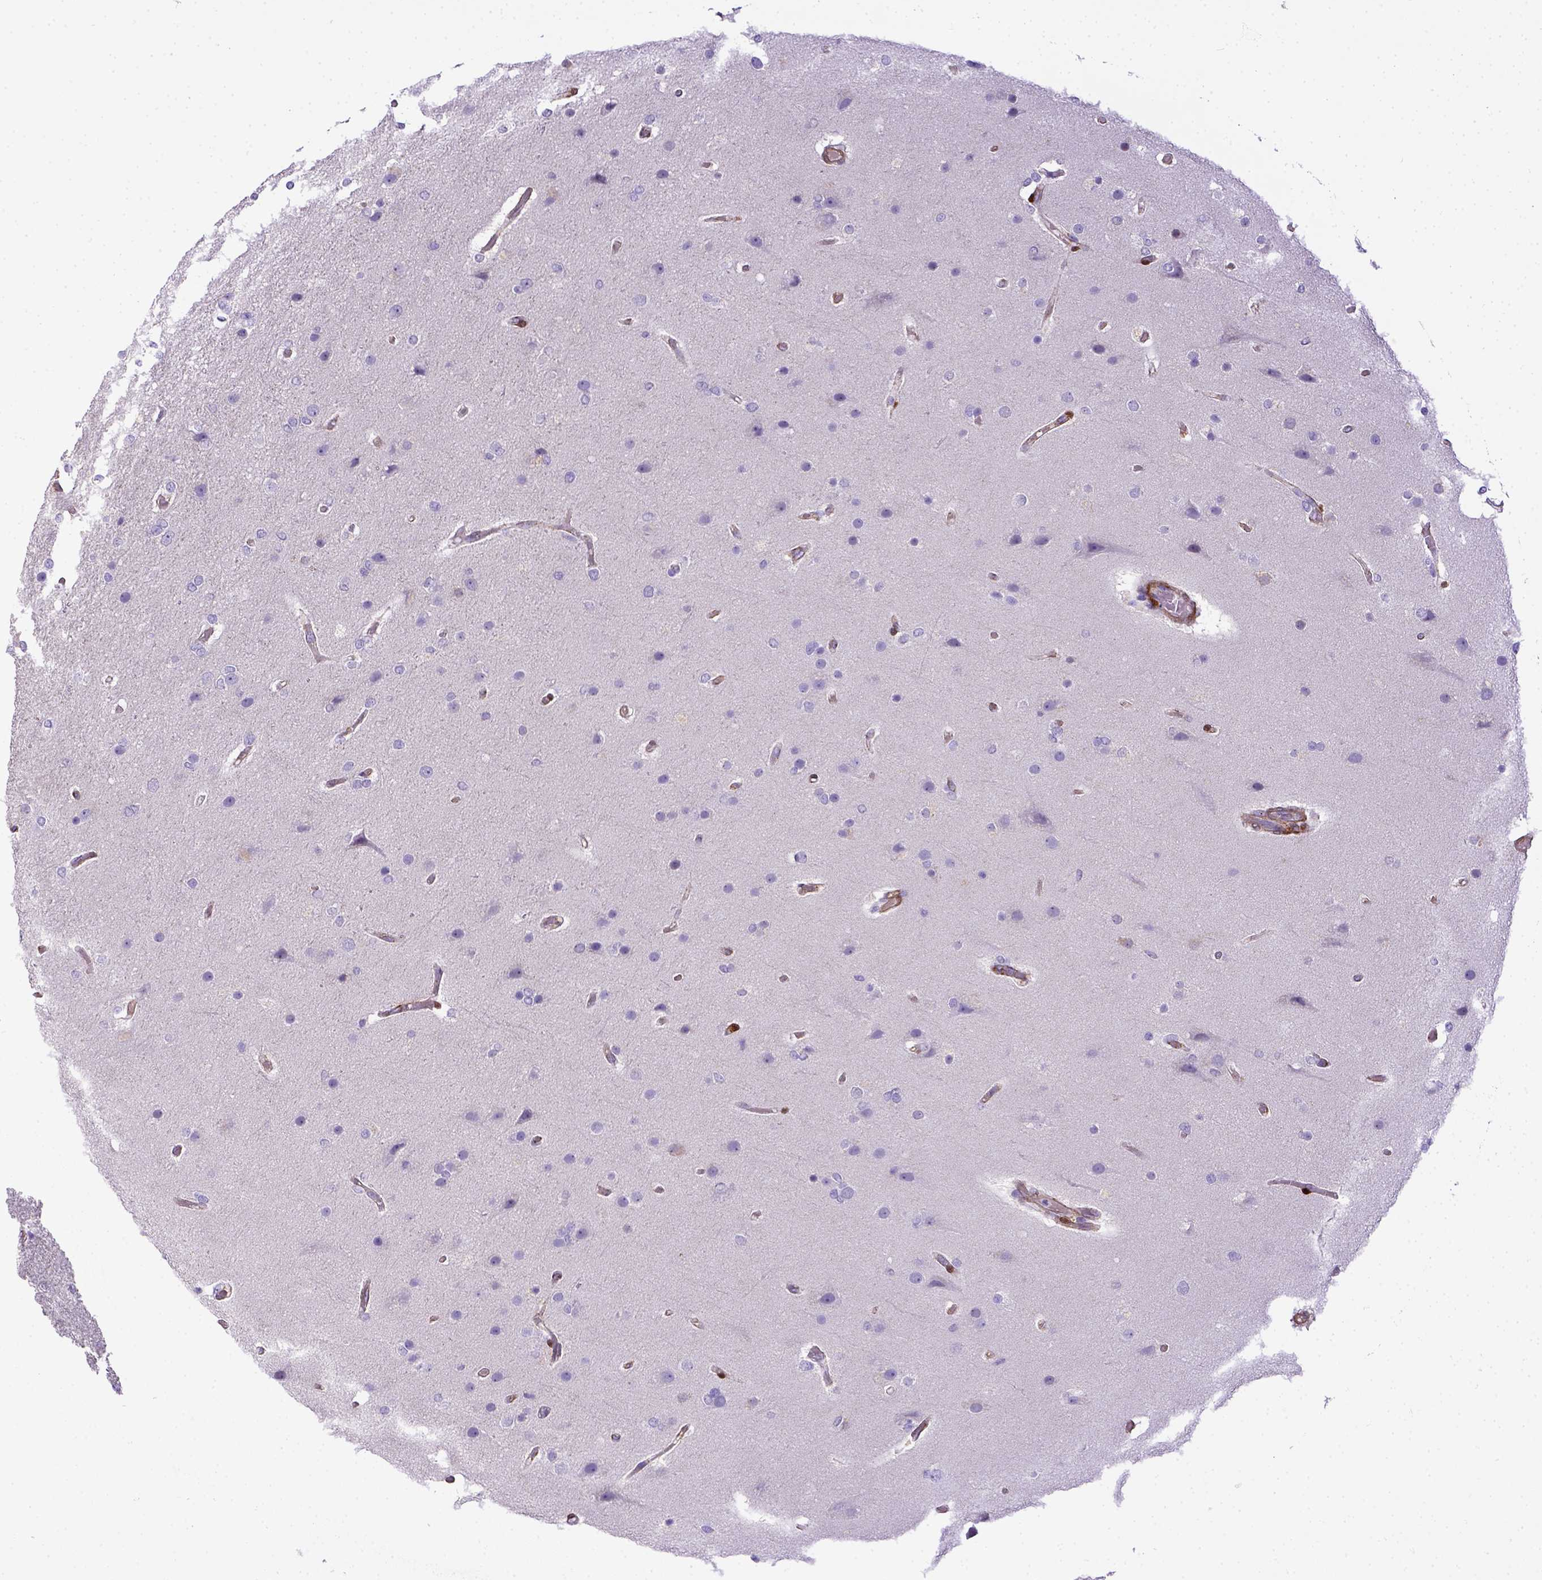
{"staining": {"intensity": "negative", "quantity": "none", "location": "none"}, "tissue": "glioma", "cell_type": "Tumor cells", "image_type": "cancer", "snomed": [{"axis": "morphology", "description": "Glioma, malignant, High grade"}, {"axis": "topography", "description": "Brain"}], "caption": "Tumor cells show no significant protein expression in malignant glioma (high-grade). (DAB immunohistochemistry (IHC) with hematoxylin counter stain).", "gene": "BTN1A1", "patient": {"sex": "female", "age": 61}}